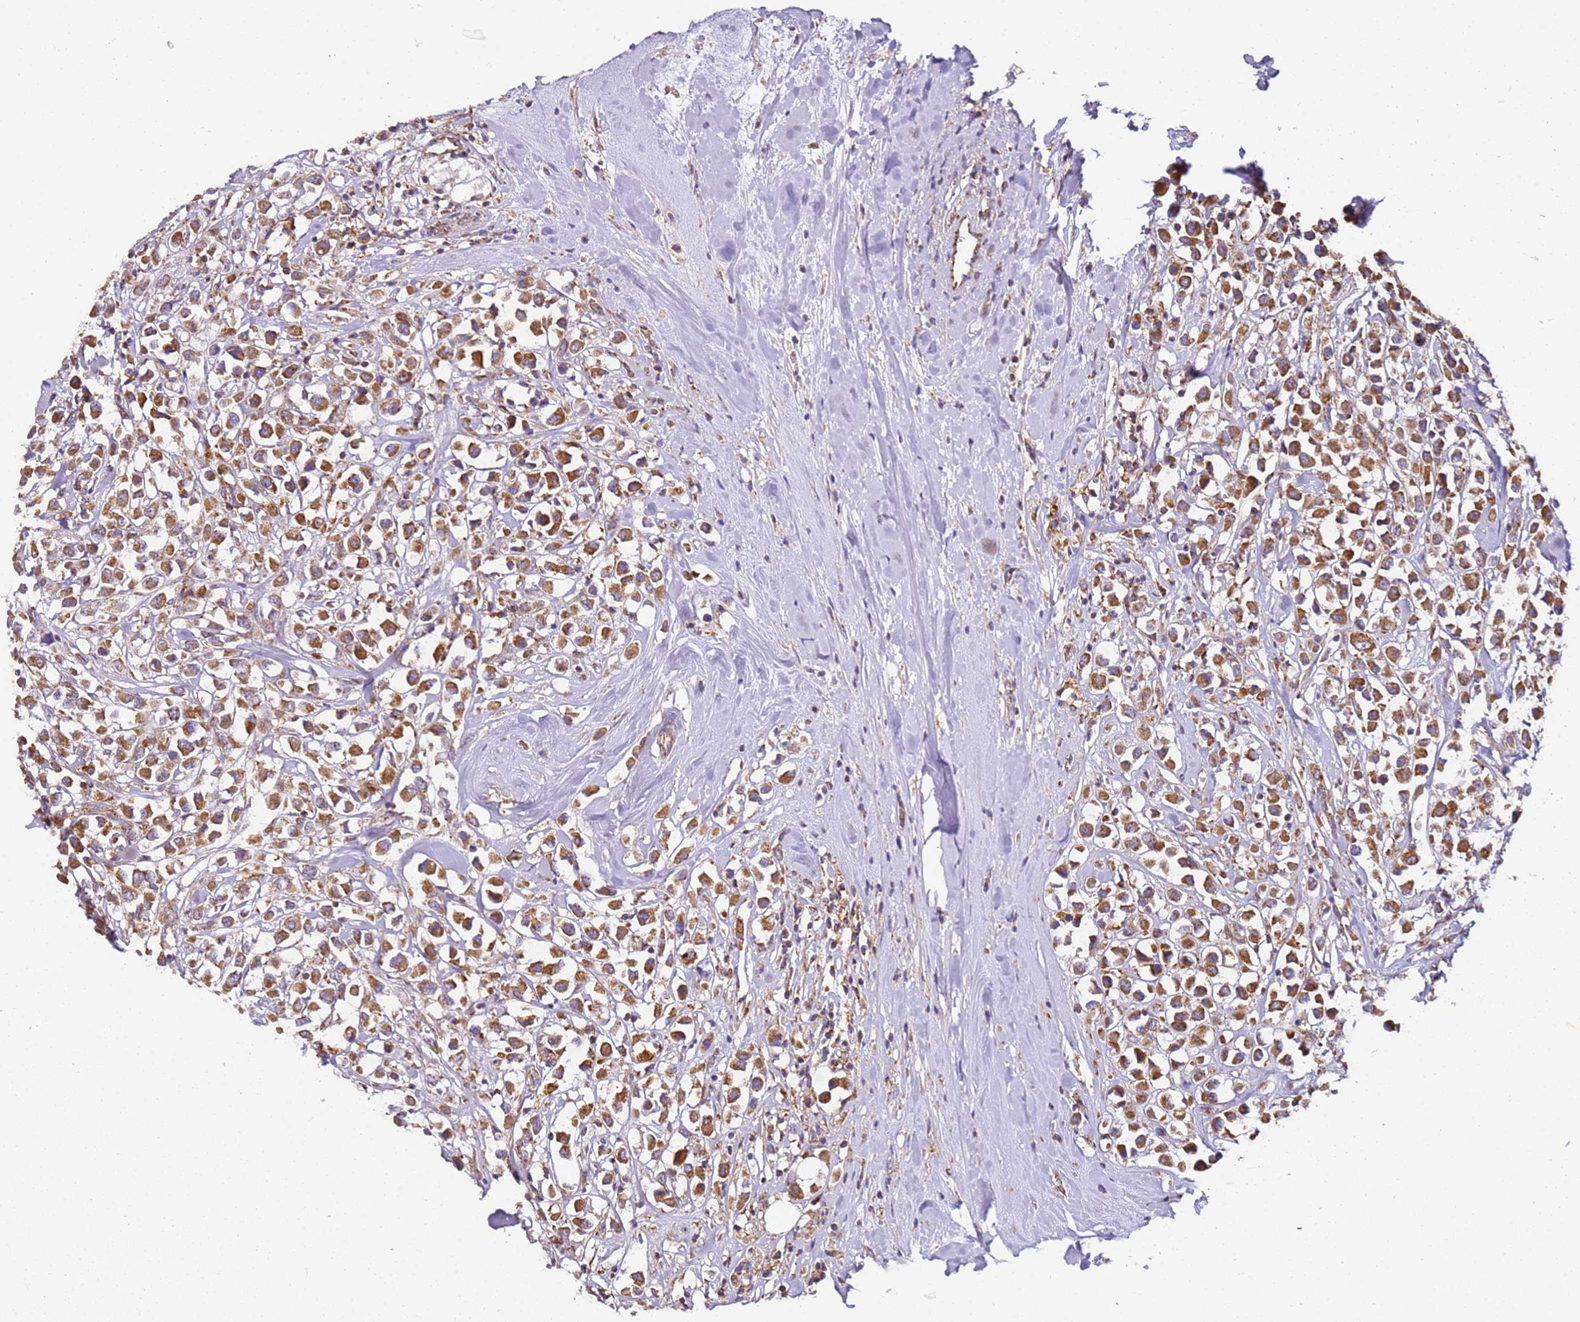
{"staining": {"intensity": "moderate", "quantity": ">75%", "location": "cytoplasmic/membranous"}, "tissue": "breast cancer", "cell_type": "Tumor cells", "image_type": "cancer", "snomed": [{"axis": "morphology", "description": "Duct carcinoma"}, {"axis": "topography", "description": "Breast"}], "caption": "Protein expression by IHC exhibits moderate cytoplasmic/membranous positivity in about >75% of tumor cells in intraductal carcinoma (breast). (Brightfield microscopy of DAB IHC at high magnification).", "gene": "RMND5A", "patient": {"sex": "female", "age": 87}}